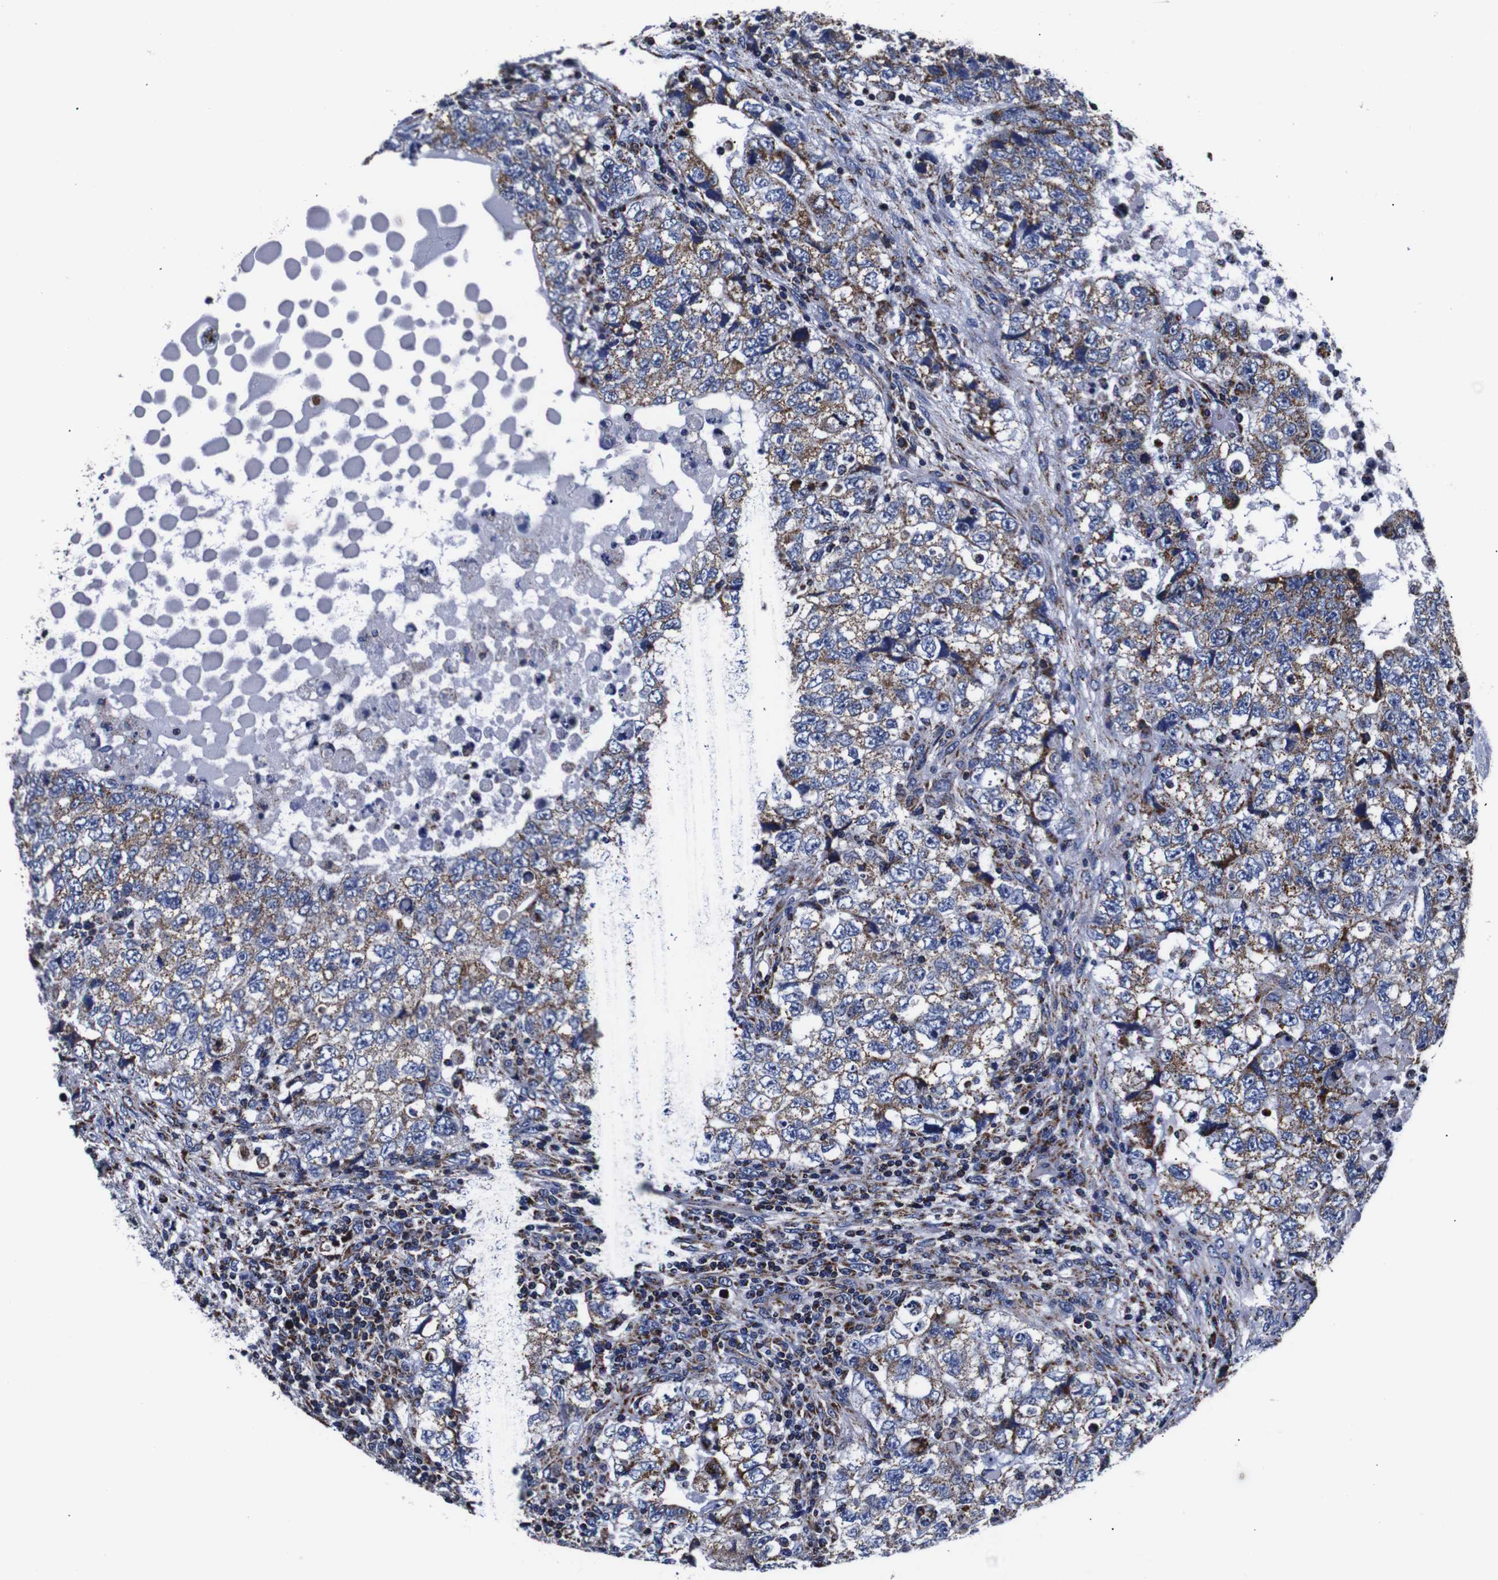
{"staining": {"intensity": "moderate", "quantity": ">75%", "location": "cytoplasmic/membranous"}, "tissue": "testis cancer", "cell_type": "Tumor cells", "image_type": "cancer", "snomed": [{"axis": "morphology", "description": "Carcinoma, Embryonal, NOS"}, {"axis": "topography", "description": "Testis"}], "caption": "Immunohistochemical staining of testis cancer displays medium levels of moderate cytoplasmic/membranous positivity in about >75% of tumor cells.", "gene": "FKBP9", "patient": {"sex": "male", "age": 36}}